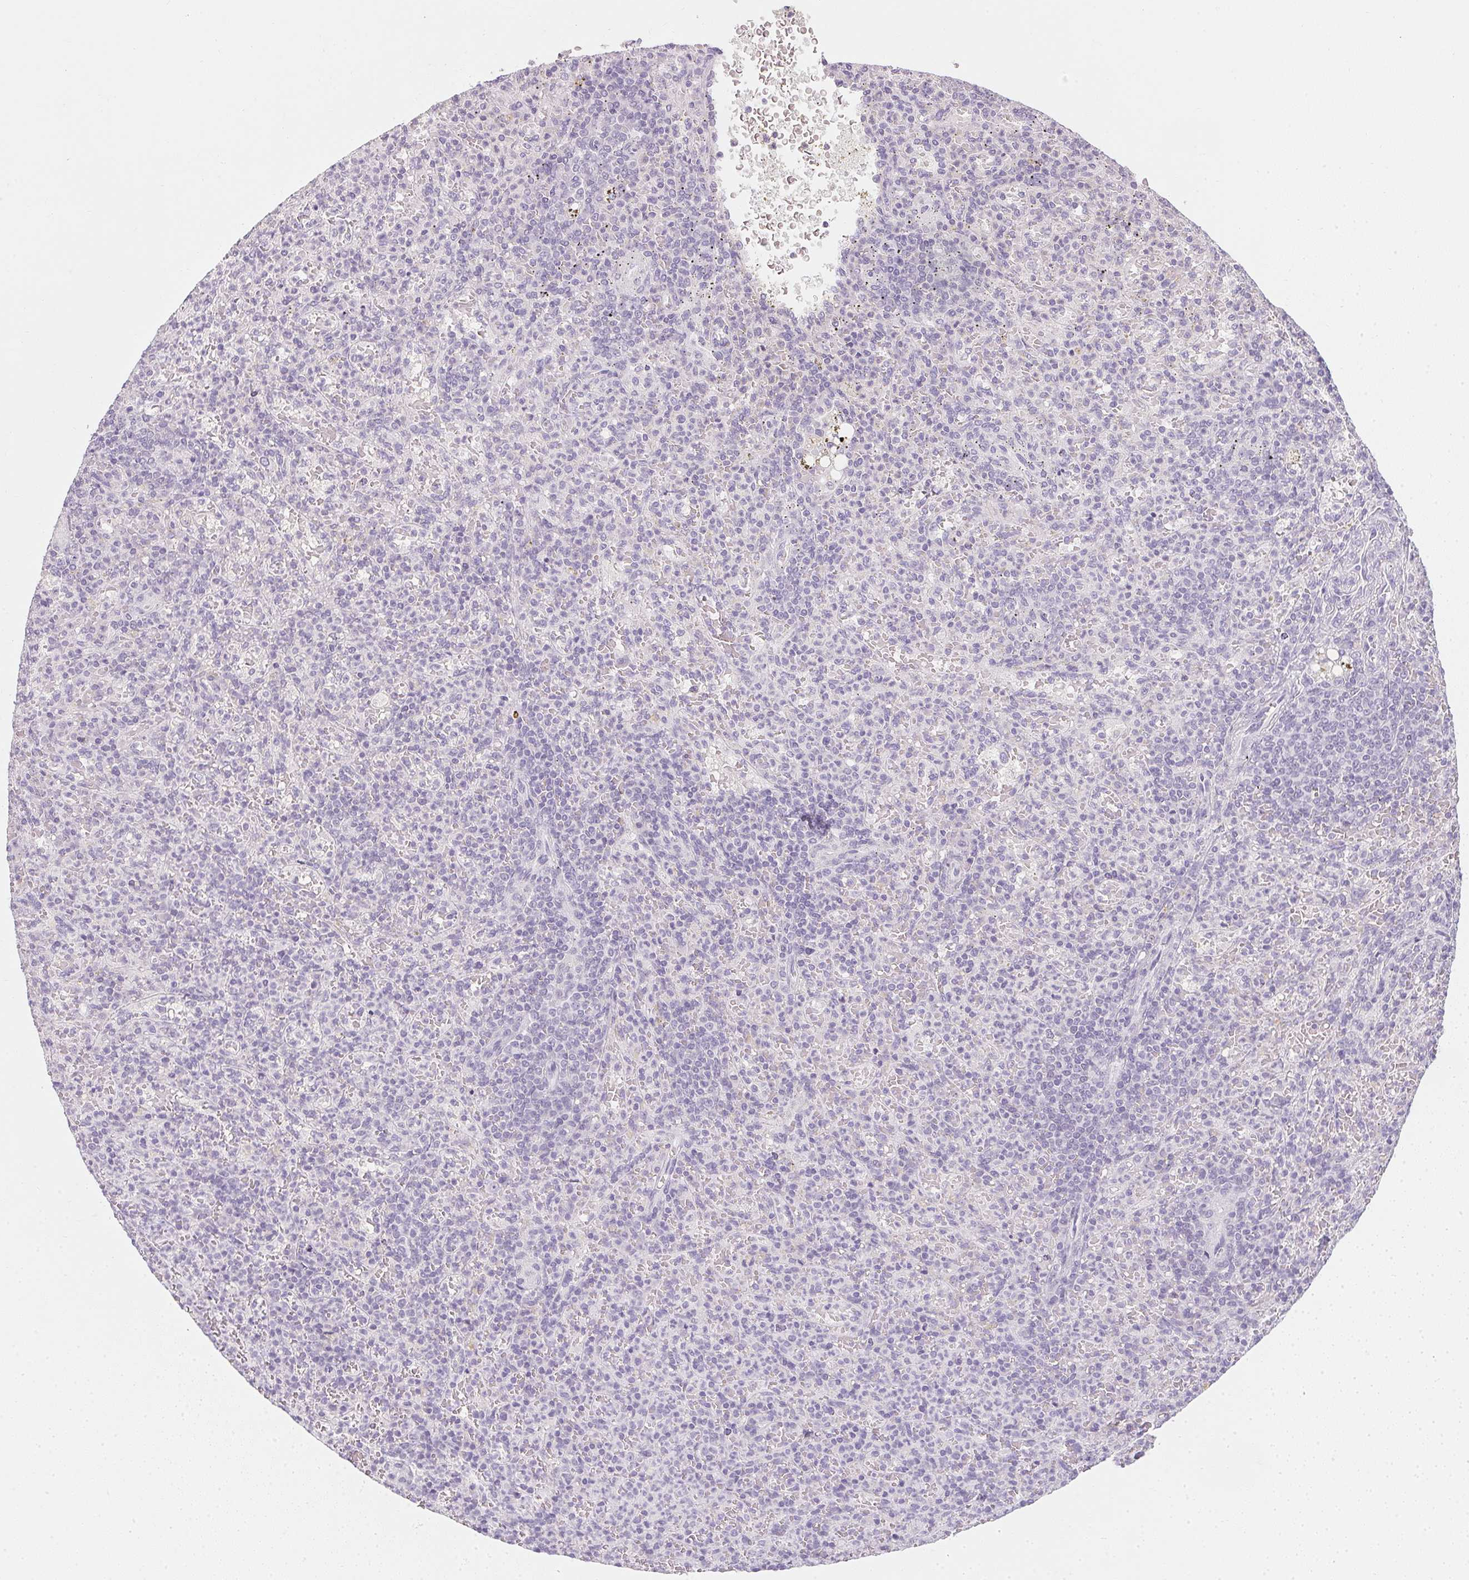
{"staining": {"intensity": "negative", "quantity": "none", "location": "none"}, "tissue": "spleen", "cell_type": "Cells in red pulp", "image_type": "normal", "snomed": [{"axis": "morphology", "description": "Normal tissue, NOS"}, {"axis": "topography", "description": "Spleen"}], "caption": "There is no significant expression in cells in red pulp of spleen. (IHC, brightfield microscopy, high magnification).", "gene": "TMEM72", "patient": {"sex": "female", "age": 74}}